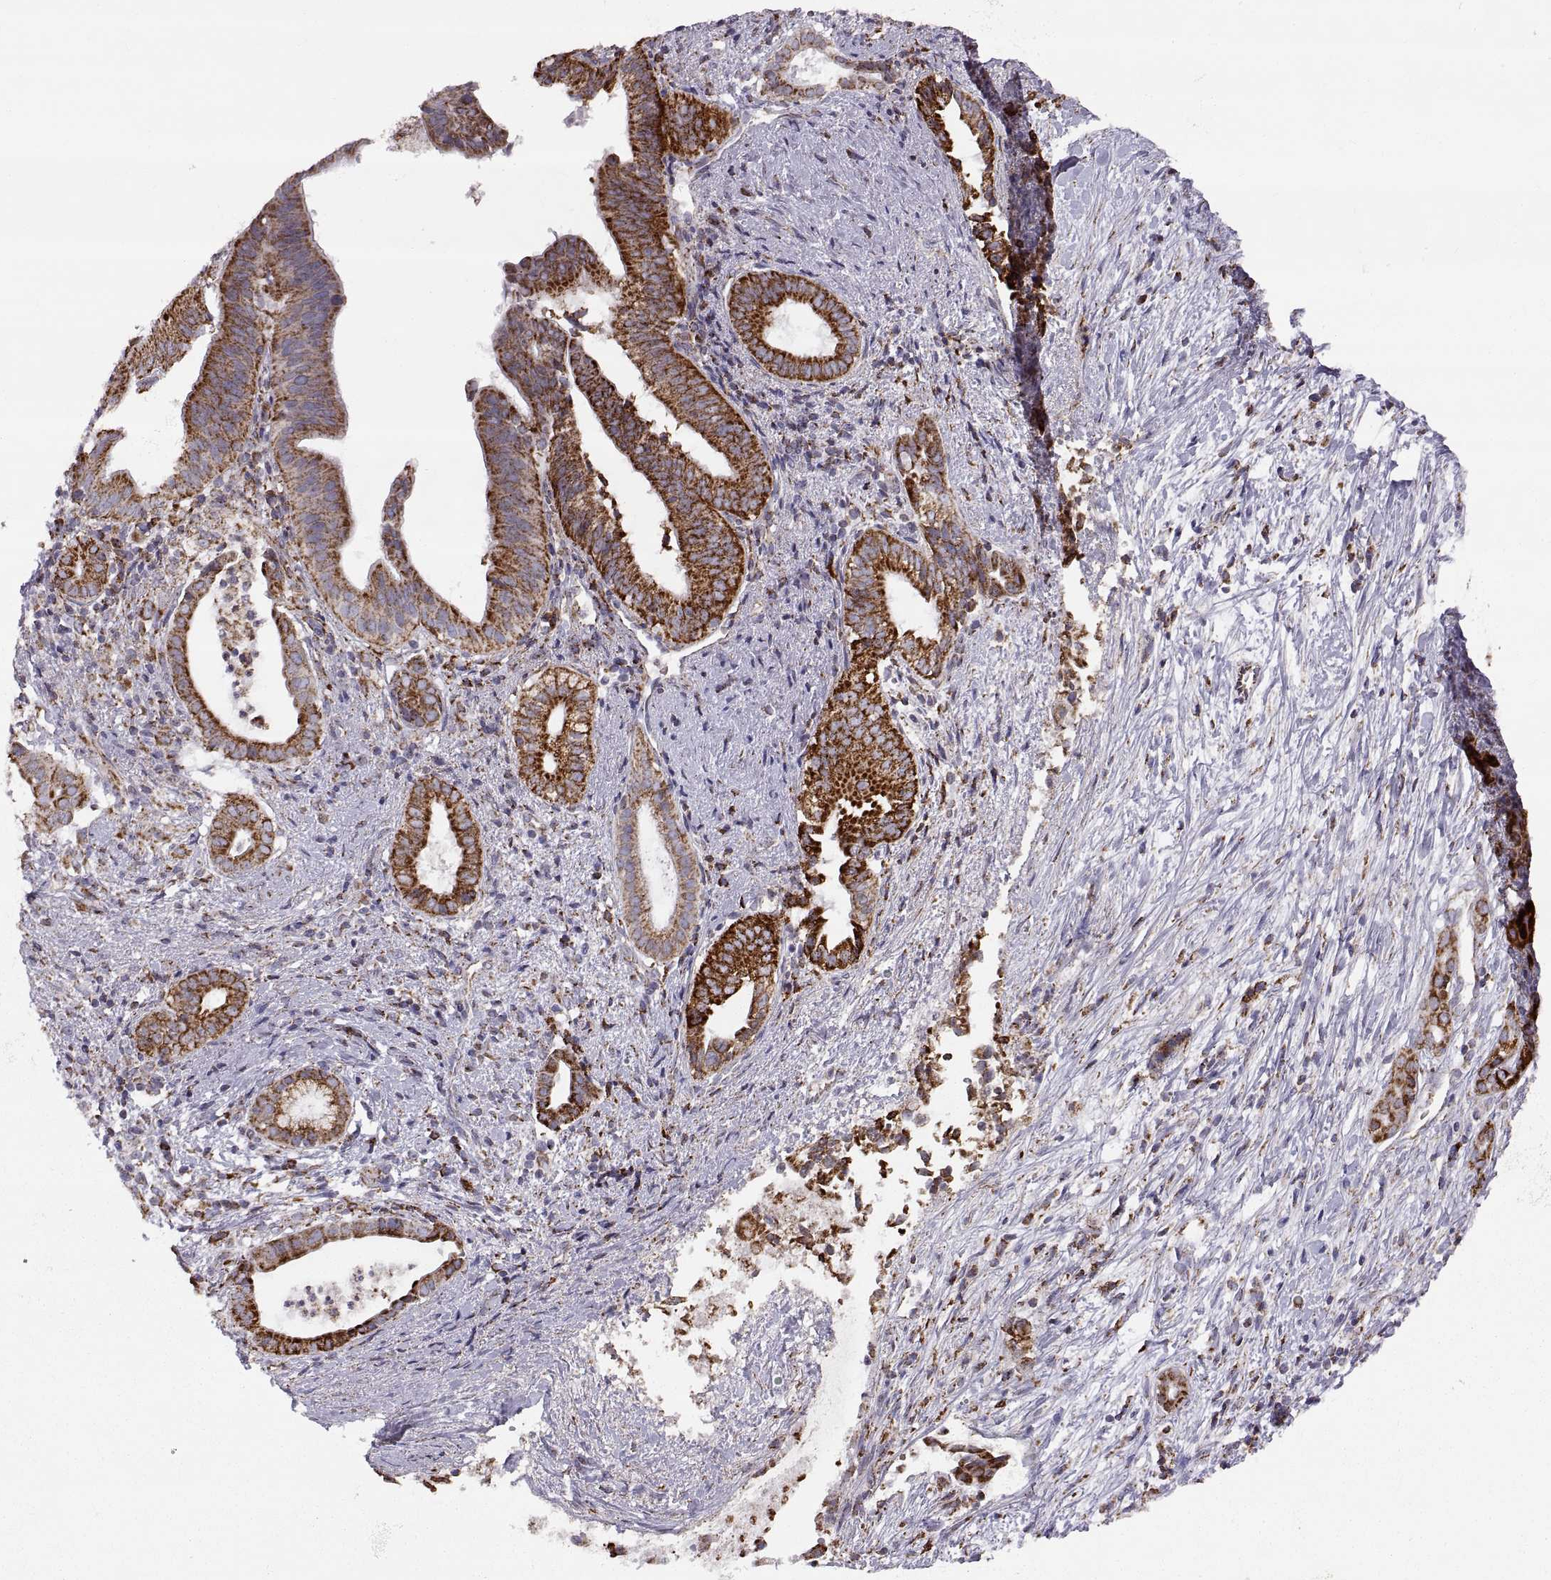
{"staining": {"intensity": "strong", "quantity": ">75%", "location": "cytoplasmic/membranous"}, "tissue": "pancreatic cancer", "cell_type": "Tumor cells", "image_type": "cancer", "snomed": [{"axis": "morphology", "description": "Adenocarcinoma, NOS"}, {"axis": "topography", "description": "Pancreas"}], "caption": "IHC image of neoplastic tissue: human pancreatic cancer (adenocarcinoma) stained using immunohistochemistry (IHC) reveals high levels of strong protein expression localized specifically in the cytoplasmic/membranous of tumor cells, appearing as a cytoplasmic/membranous brown color.", "gene": "ARSD", "patient": {"sex": "male", "age": 61}}